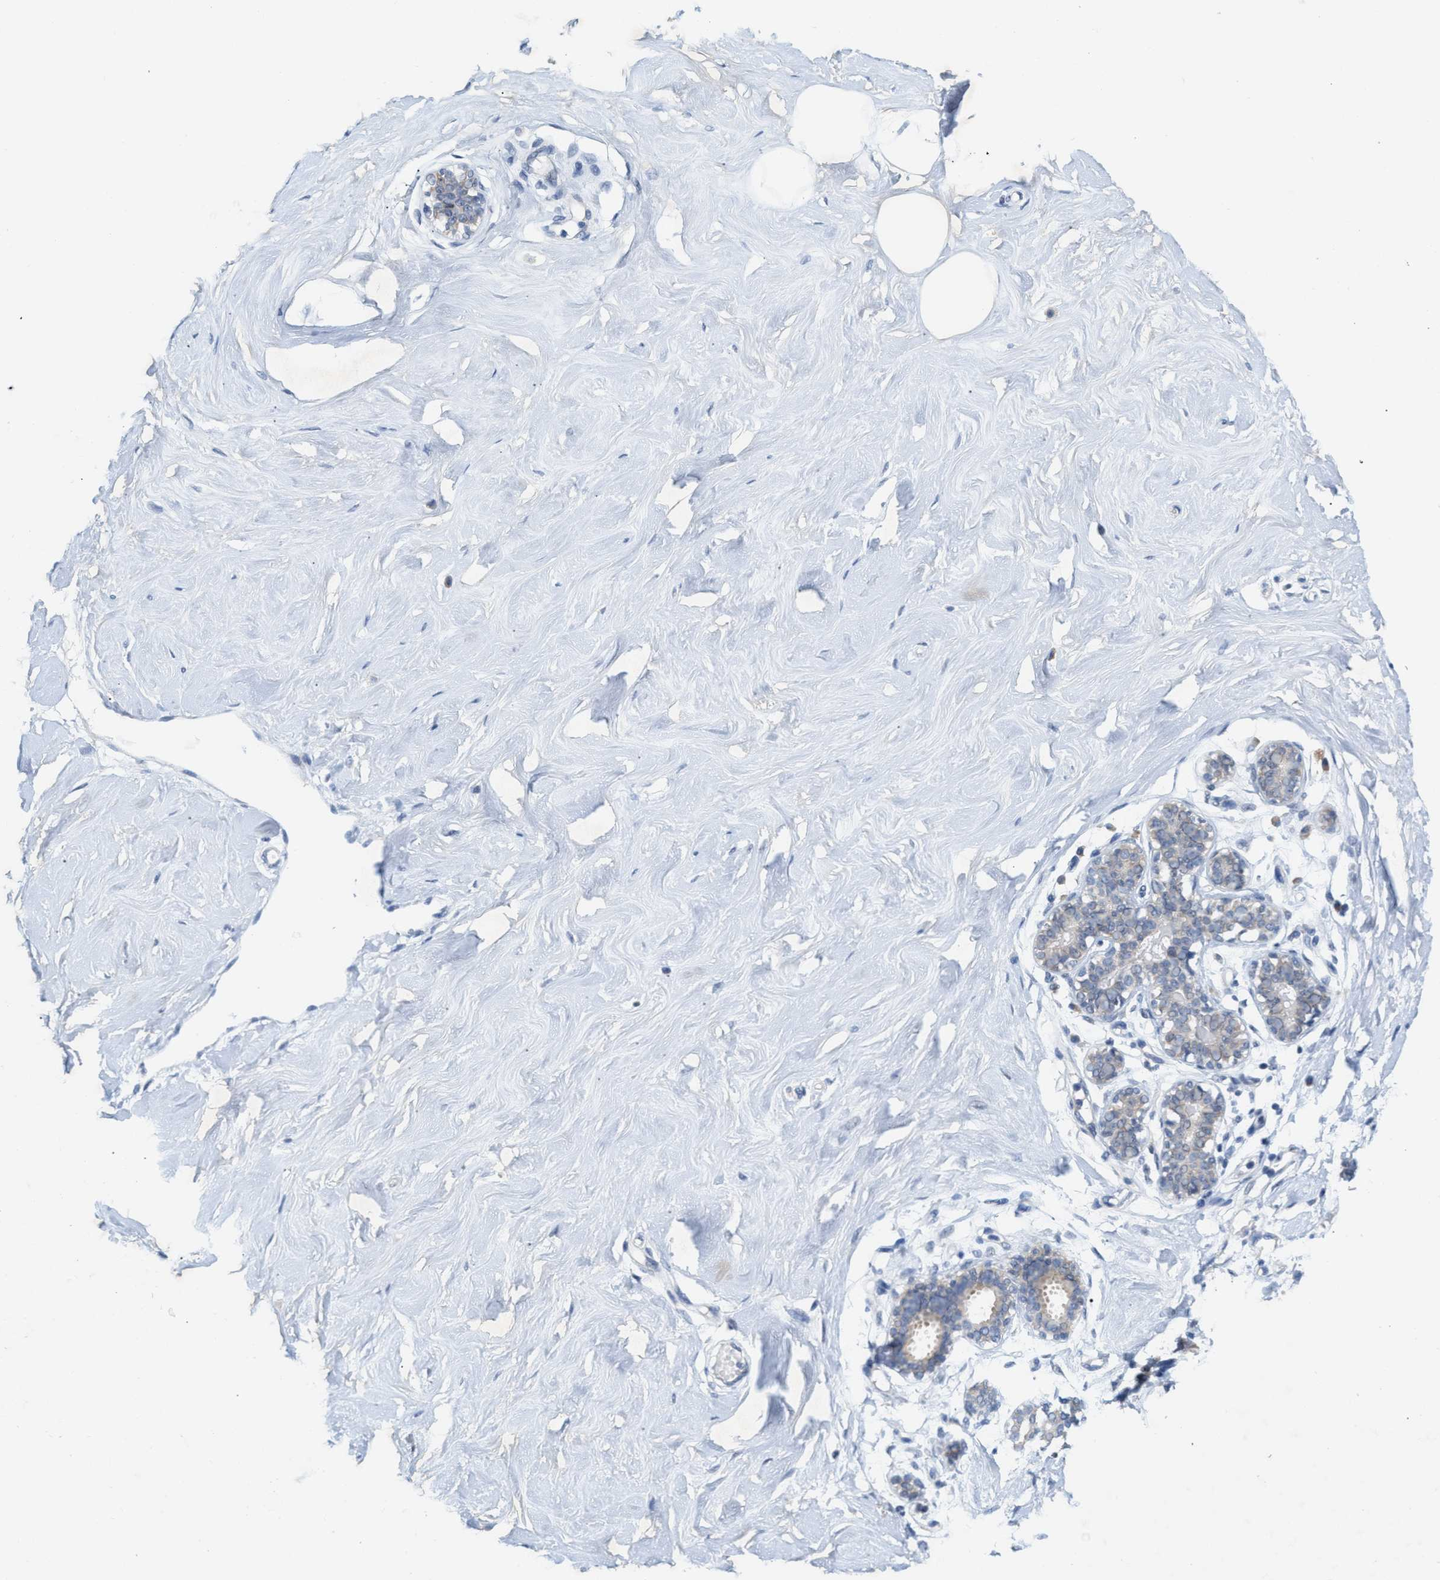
{"staining": {"intensity": "negative", "quantity": "none", "location": "none"}, "tissue": "breast", "cell_type": "Adipocytes", "image_type": "normal", "snomed": [{"axis": "morphology", "description": "Normal tissue, NOS"}, {"axis": "topography", "description": "Breast"}], "caption": "Immunohistochemistry (IHC) micrograph of normal breast: breast stained with DAB (3,3'-diaminobenzidine) exhibits no significant protein staining in adipocytes. (IHC, brightfield microscopy, high magnification).", "gene": "WIPI2", "patient": {"sex": "female", "age": 23}}